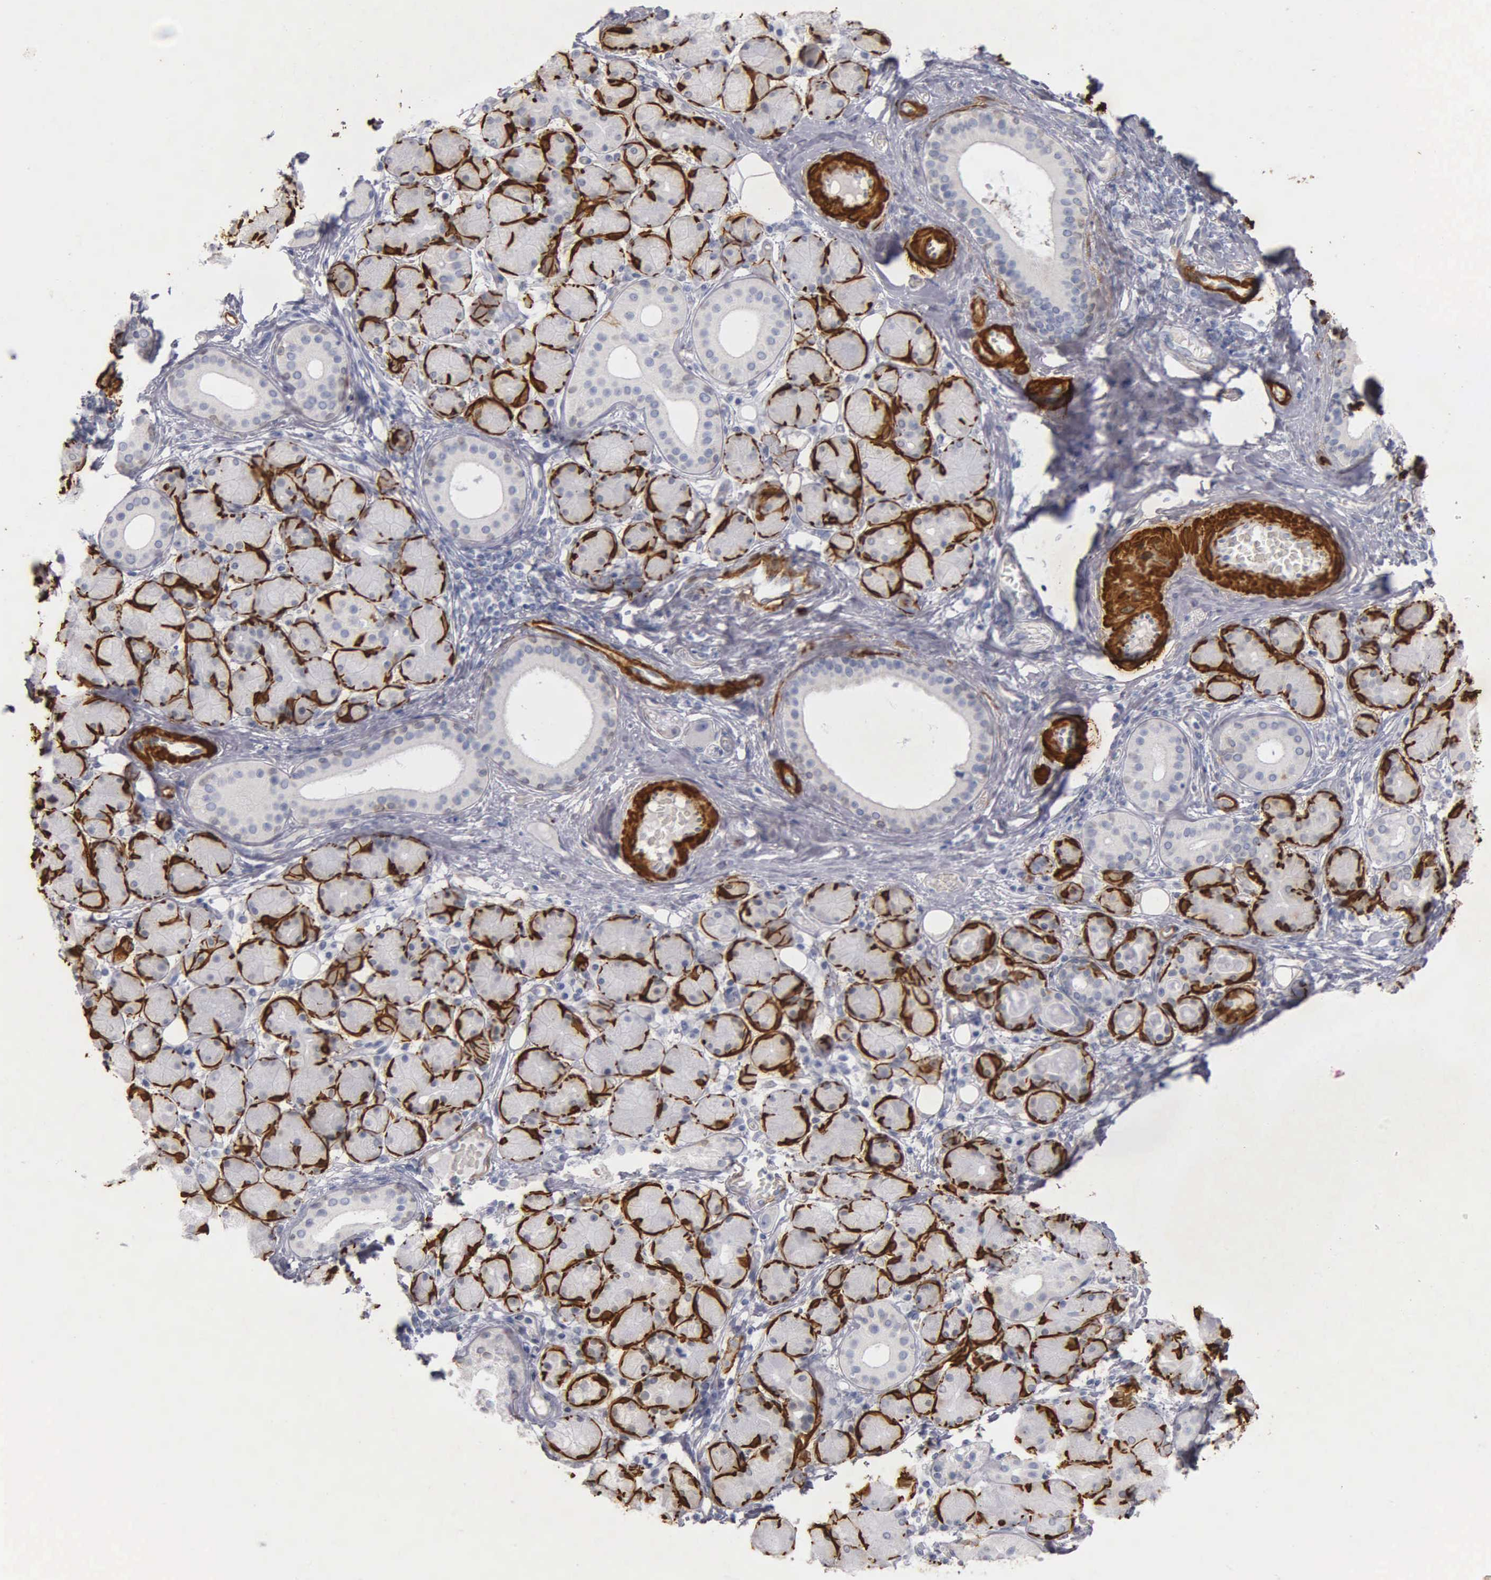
{"staining": {"intensity": "negative", "quantity": "none", "location": "none"}, "tissue": "salivary gland", "cell_type": "Glandular cells", "image_type": "normal", "snomed": [{"axis": "morphology", "description": "Normal tissue, NOS"}, {"axis": "topography", "description": "Salivary gland"}, {"axis": "topography", "description": "Peripheral nerve tissue"}], "caption": "Immunohistochemistry photomicrograph of normal salivary gland stained for a protein (brown), which shows no positivity in glandular cells.", "gene": "CNN1", "patient": {"sex": "male", "age": 62}}